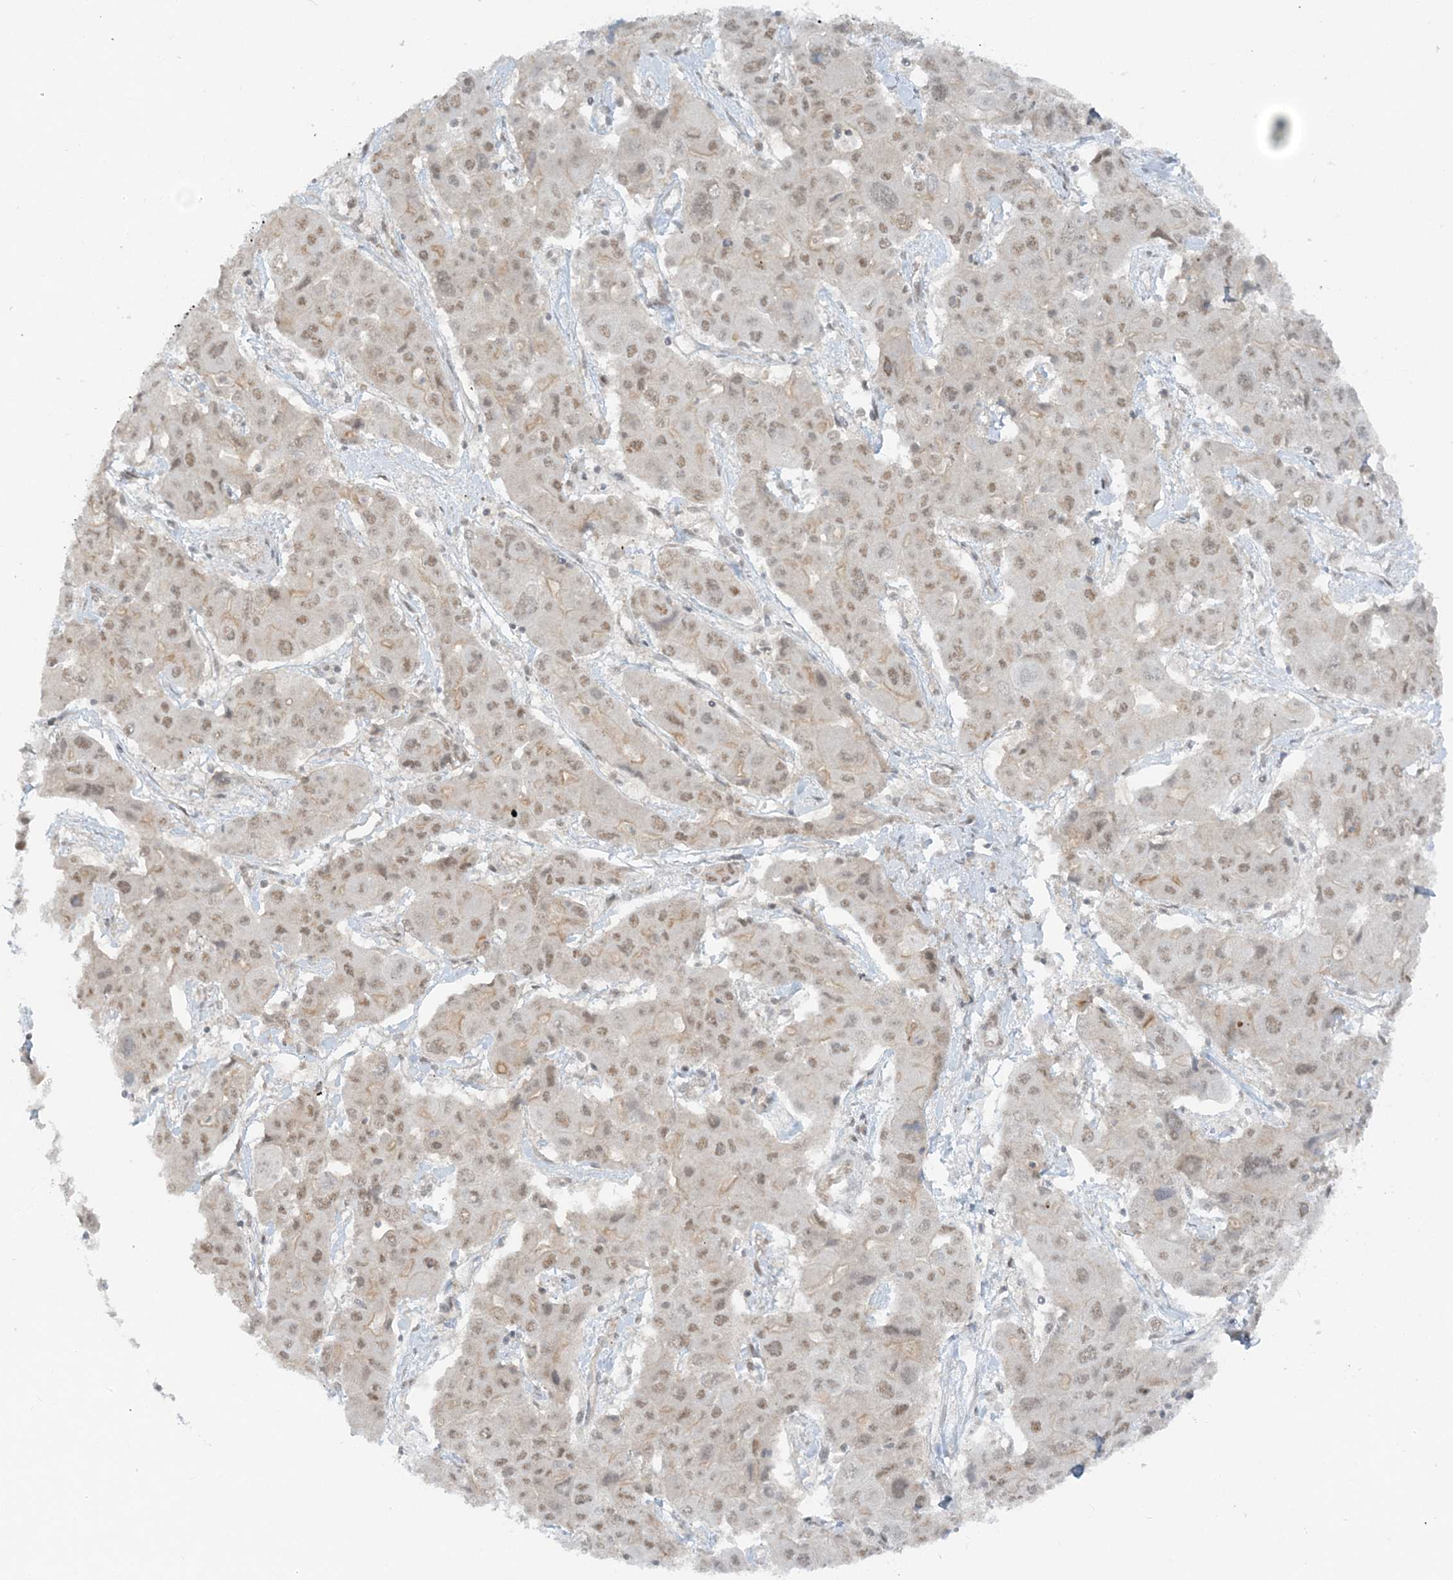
{"staining": {"intensity": "weak", "quantity": "25%-75%", "location": "nuclear"}, "tissue": "liver cancer", "cell_type": "Tumor cells", "image_type": "cancer", "snomed": [{"axis": "morphology", "description": "Cholangiocarcinoma"}, {"axis": "topography", "description": "Liver"}], "caption": "Weak nuclear expression for a protein is present in approximately 25%-75% of tumor cells of liver cholangiocarcinoma using IHC.", "gene": "ATP11A", "patient": {"sex": "male", "age": 67}}